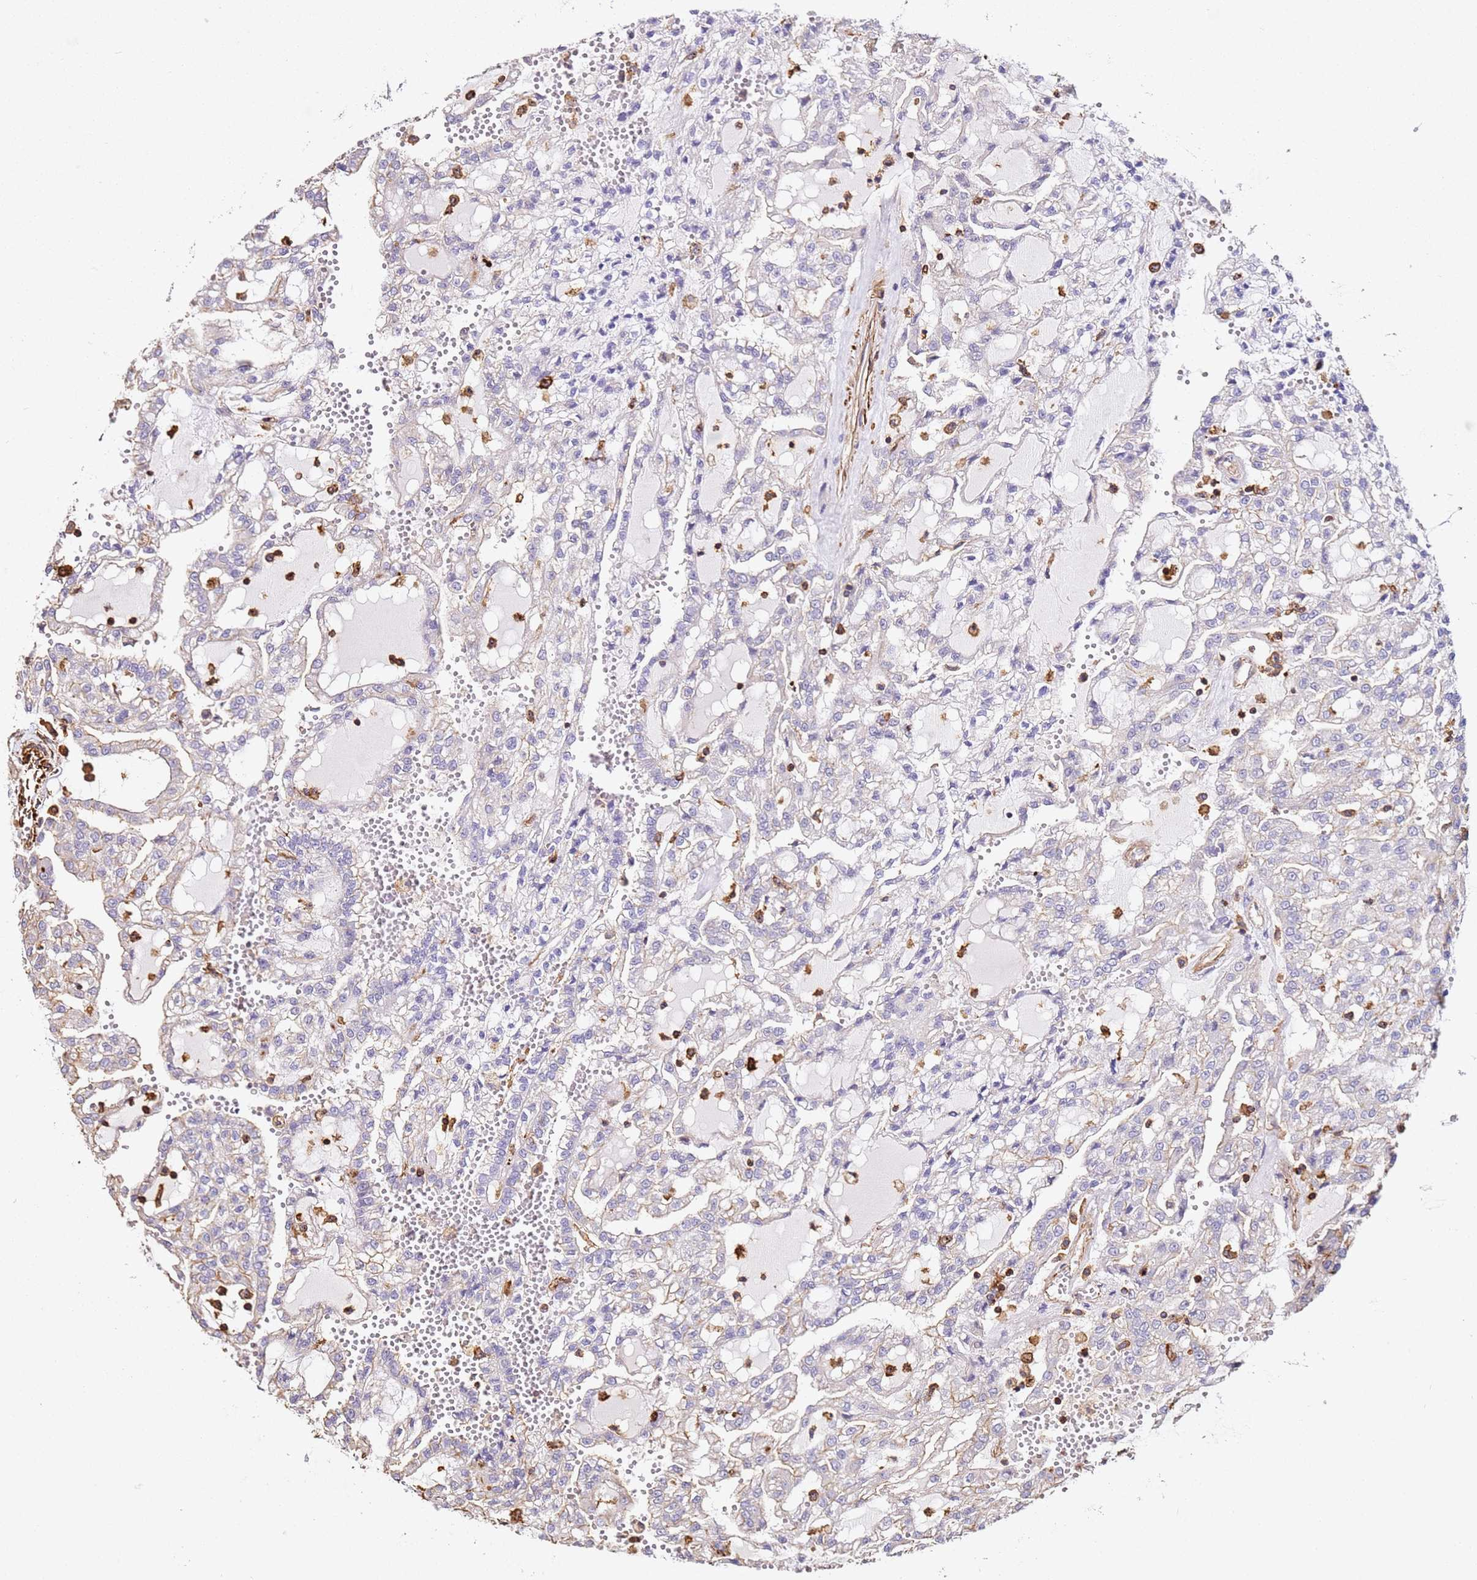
{"staining": {"intensity": "negative", "quantity": "none", "location": "none"}, "tissue": "renal cancer", "cell_type": "Tumor cells", "image_type": "cancer", "snomed": [{"axis": "morphology", "description": "Adenocarcinoma, NOS"}, {"axis": "topography", "description": "Kidney"}], "caption": "Immunohistochemistry of human renal adenocarcinoma demonstrates no expression in tumor cells.", "gene": "ZNF671", "patient": {"sex": "male", "age": 63}}